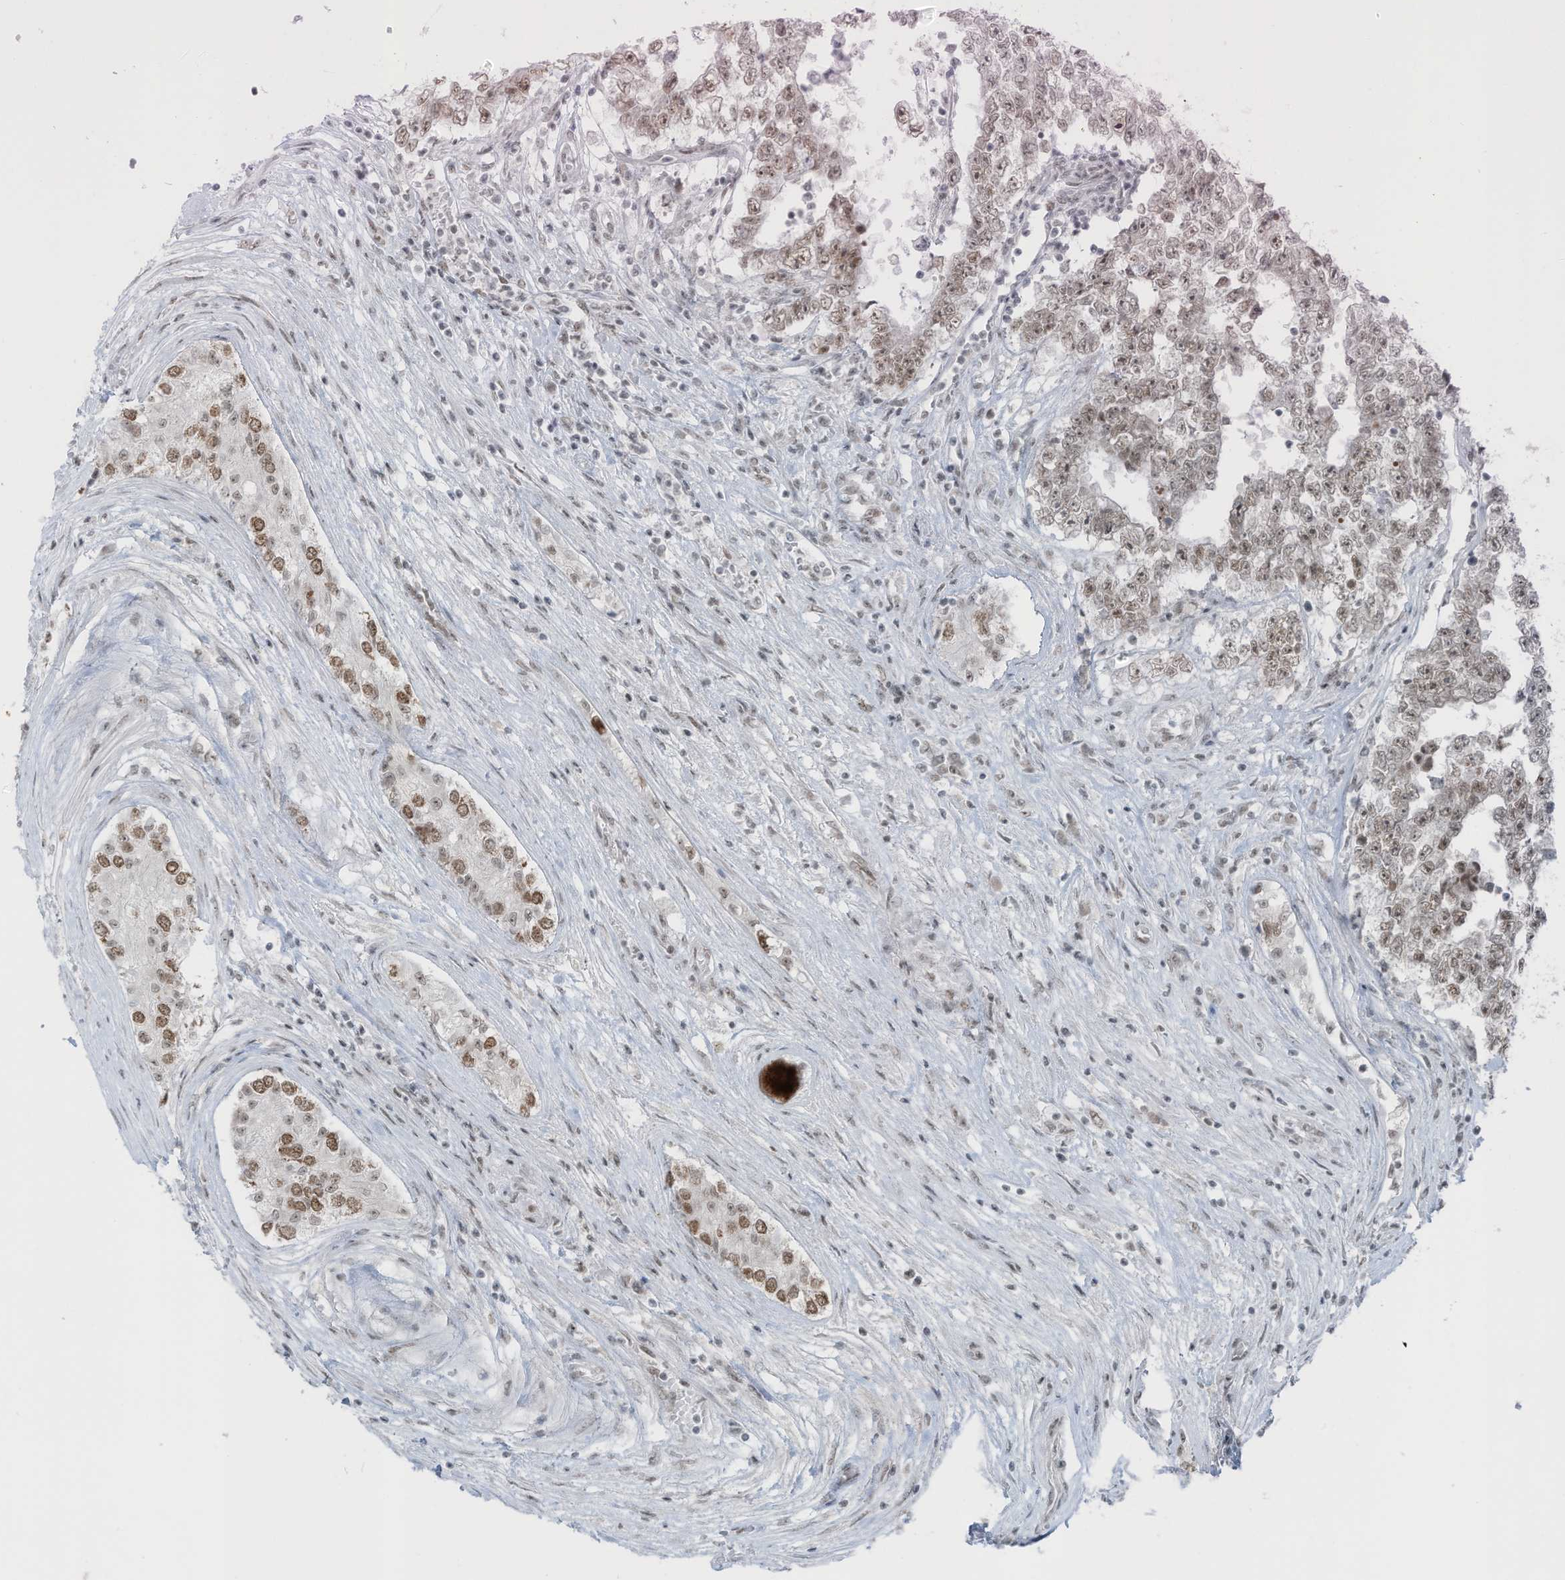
{"staining": {"intensity": "weak", "quantity": ">75%", "location": "nuclear"}, "tissue": "testis cancer", "cell_type": "Tumor cells", "image_type": "cancer", "snomed": [{"axis": "morphology", "description": "Carcinoma, Embryonal, NOS"}, {"axis": "topography", "description": "Testis"}], "caption": "A photomicrograph of testis cancer (embryonal carcinoma) stained for a protein reveals weak nuclear brown staining in tumor cells.", "gene": "WRNIP1", "patient": {"sex": "male", "age": 25}}